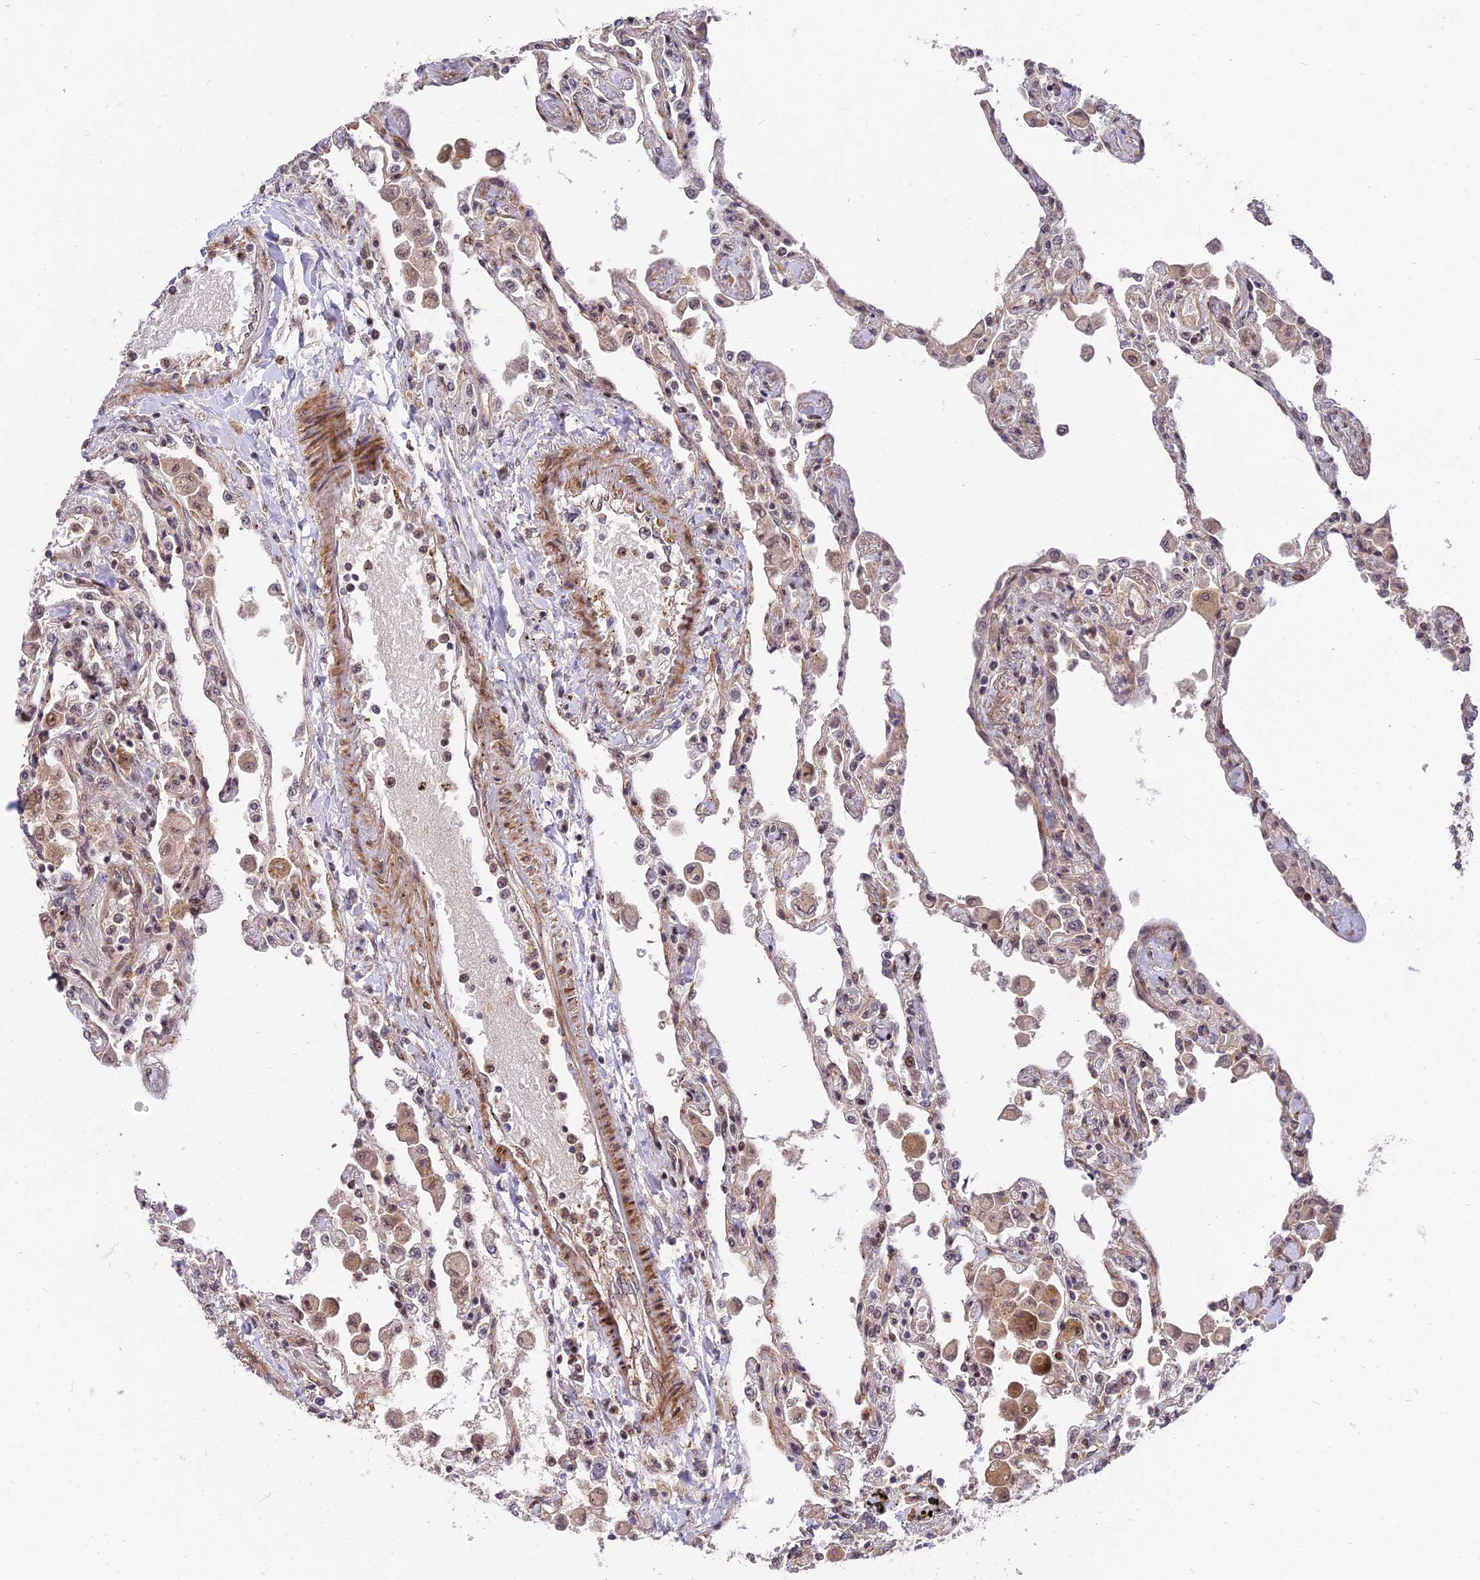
{"staining": {"intensity": "moderate", "quantity": "25%-75%", "location": "cytoplasmic/membranous,nuclear"}, "tissue": "lung", "cell_type": "Alveolar cells", "image_type": "normal", "snomed": [{"axis": "morphology", "description": "Normal tissue, NOS"}, {"axis": "topography", "description": "Bronchus"}, {"axis": "topography", "description": "Lung"}], "caption": "A photomicrograph of lung stained for a protein shows moderate cytoplasmic/membranous,nuclear brown staining in alveolar cells. (Stains: DAB in brown, nuclei in blue, Microscopy: brightfield microscopy at high magnification).", "gene": "ZNF85", "patient": {"sex": "female", "age": 49}}